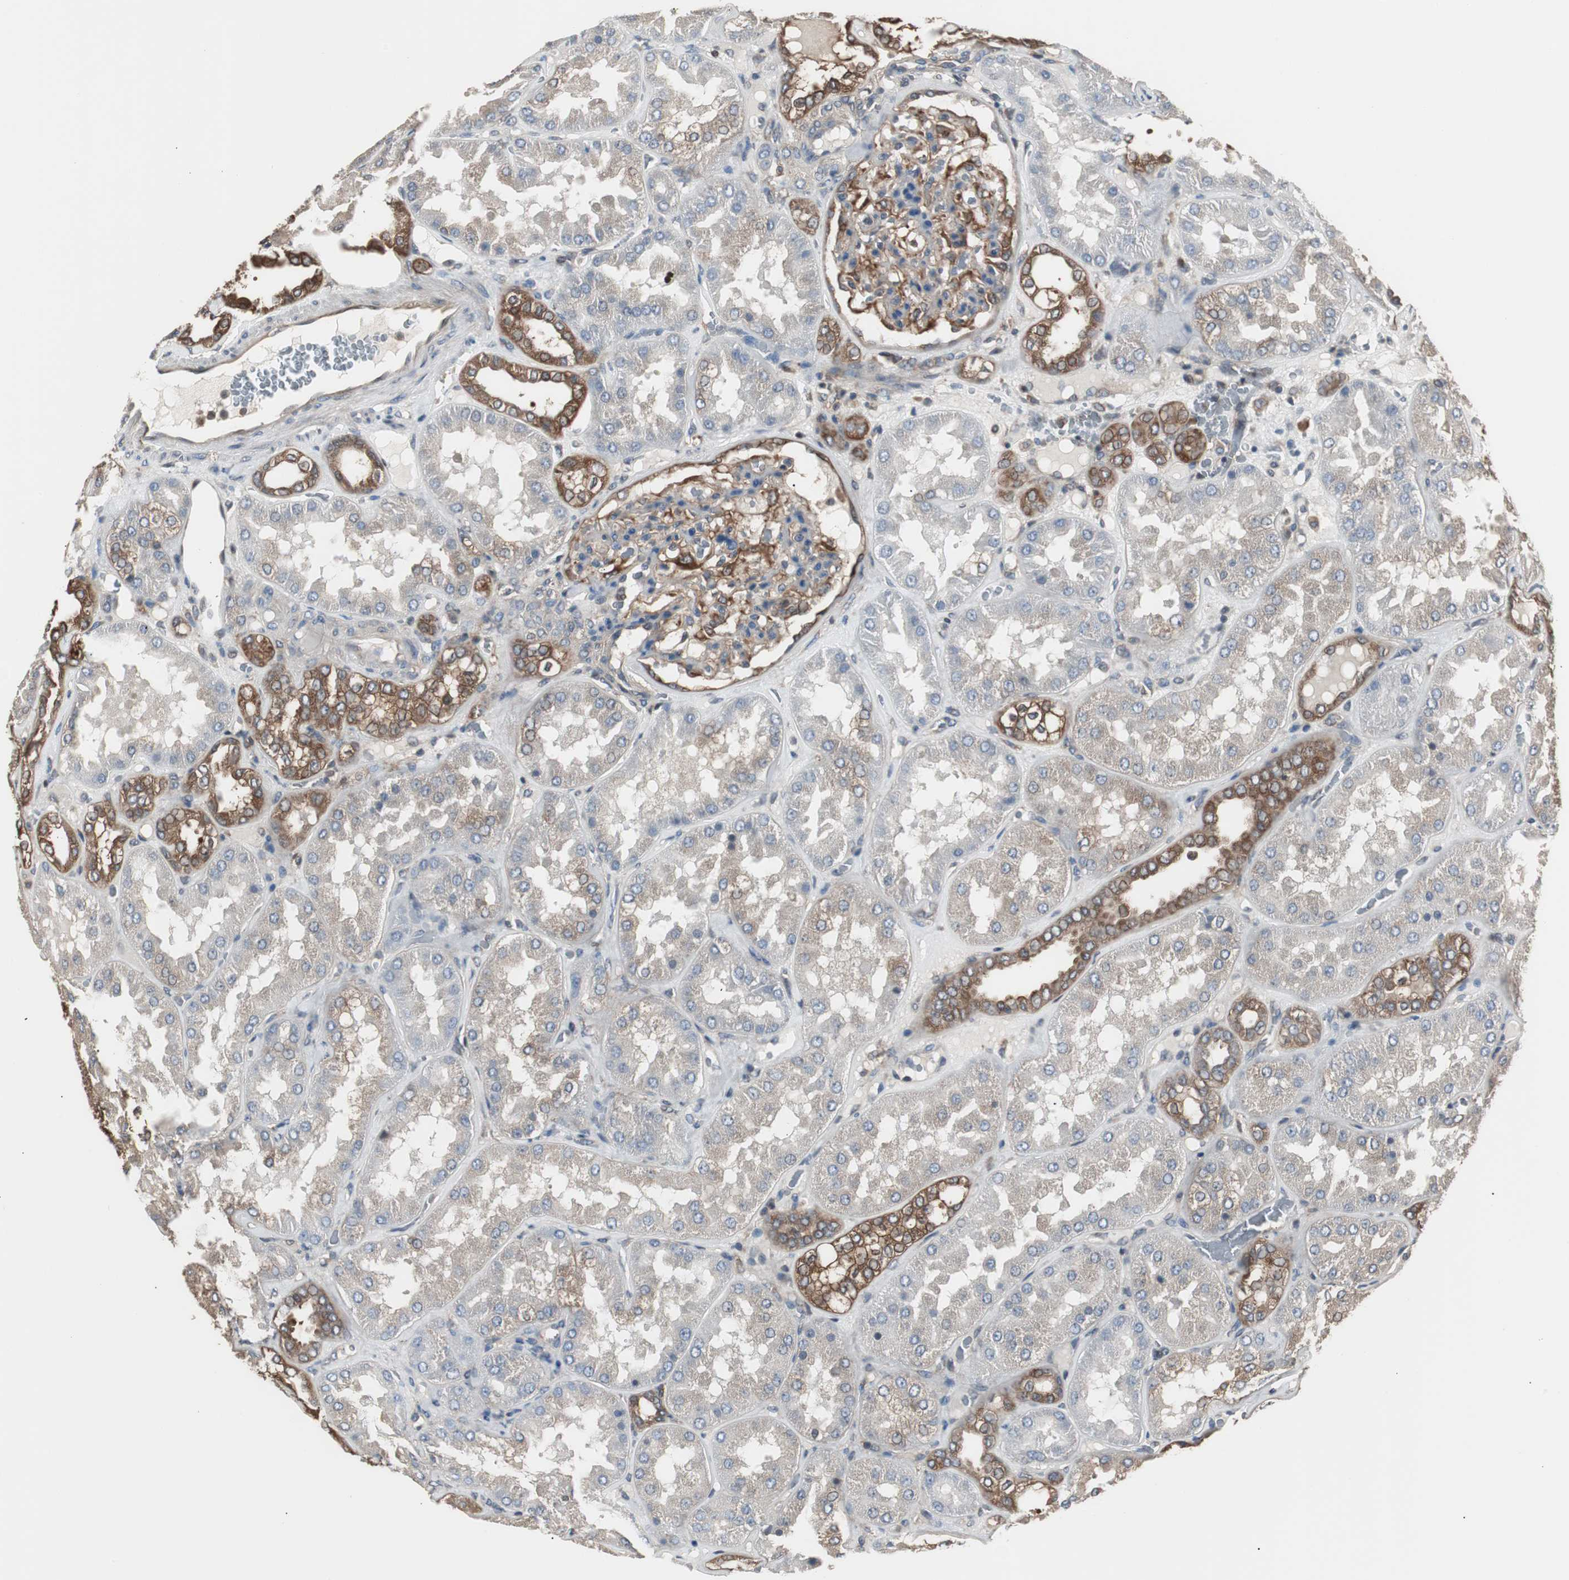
{"staining": {"intensity": "strong", "quantity": ">75%", "location": "cytoplasmic/membranous"}, "tissue": "kidney", "cell_type": "Cells in glomeruli", "image_type": "normal", "snomed": [{"axis": "morphology", "description": "Normal tissue, NOS"}, {"axis": "topography", "description": "Kidney"}], "caption": "This histopathology image shows immunohistochemistry (IHC) staining of unremarkable kidney, with high strong cytoplasmic/membranous staining in approximately >75% of cells in glomeruli.", "gene": "CAPNS1", "patient": {"sex": "female", "age": 56}}